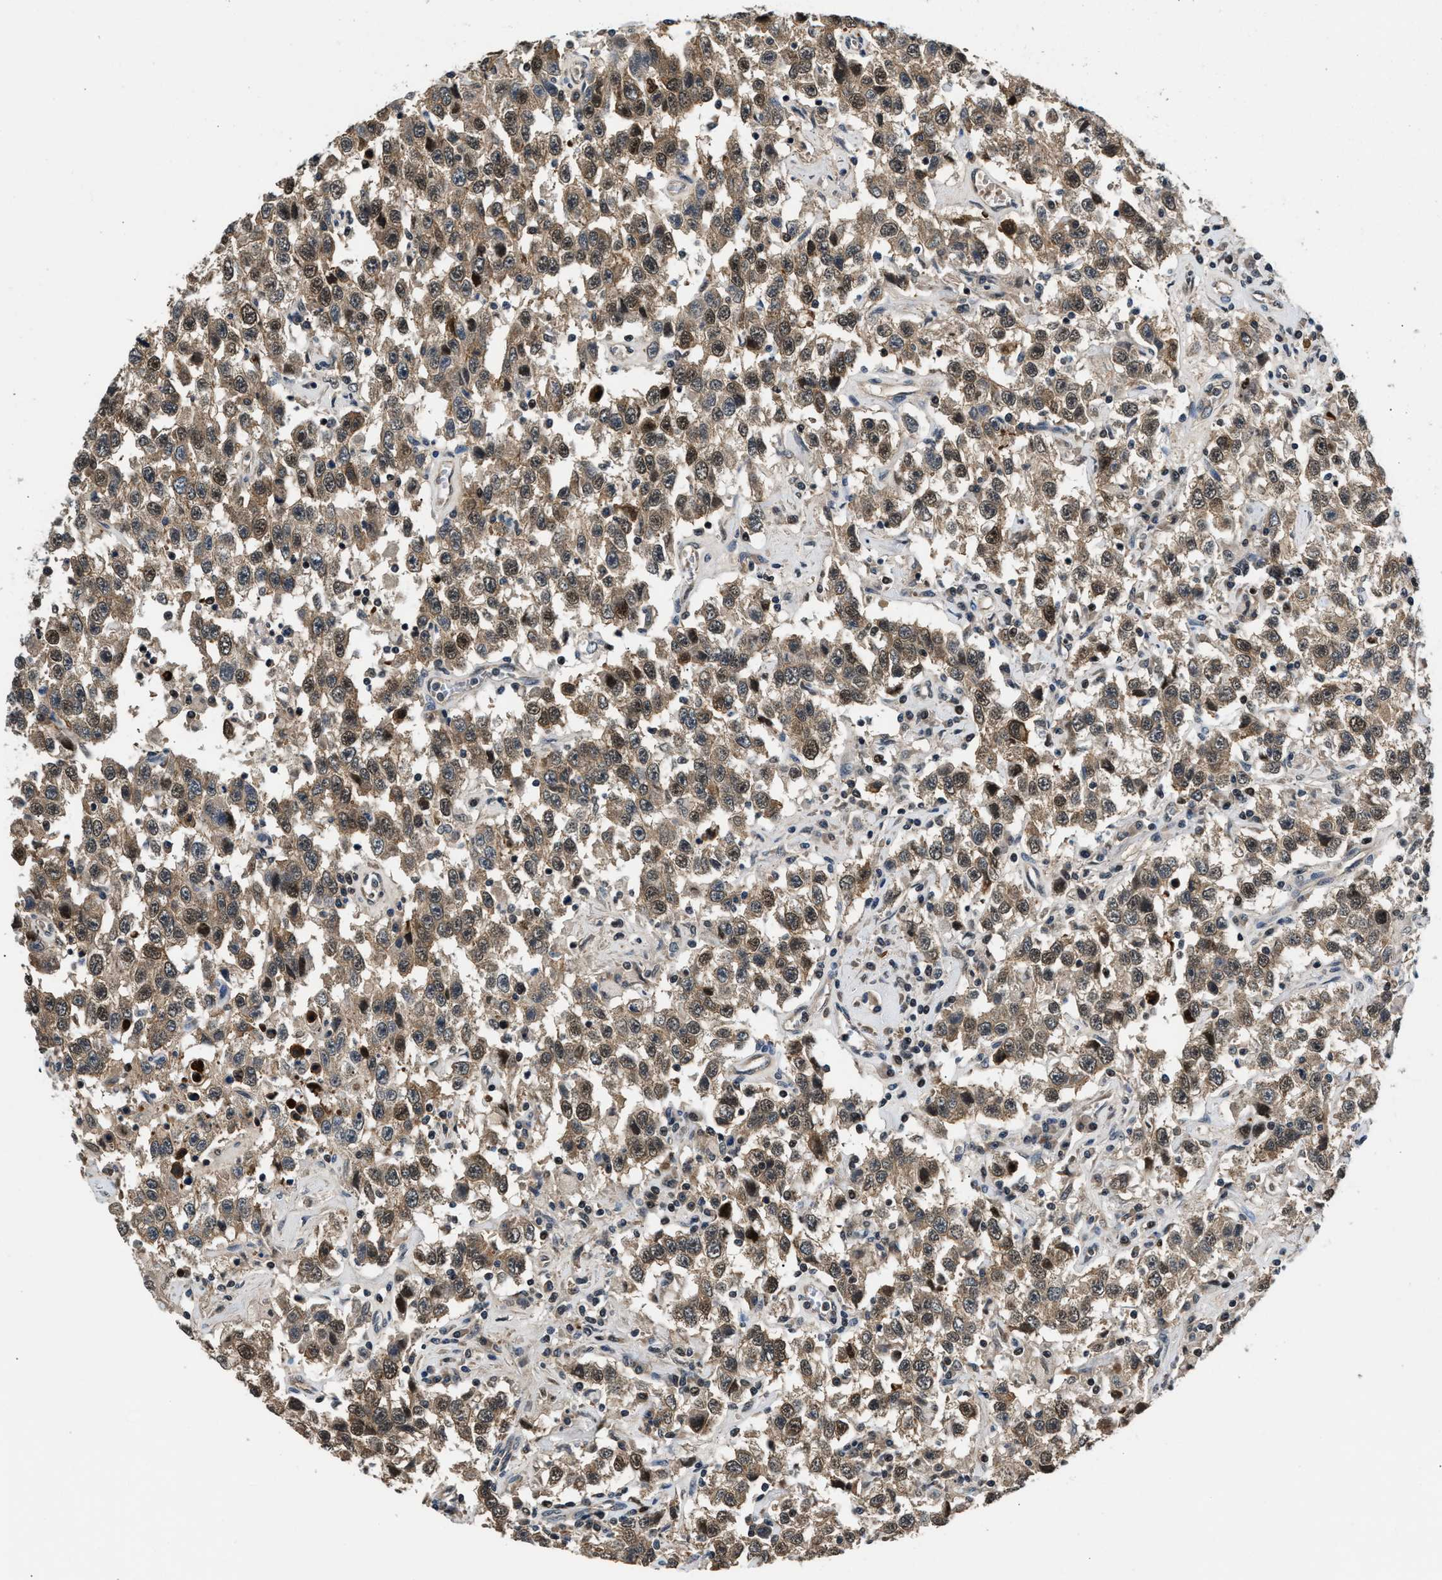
{"staining": {"intensity": "moderate", "quantity": ">75%", "location": "cytoplasmic/membranous,nuclear"}, "tissue": "testis cancer", "cell_type": "Tumor cells", "image_type": "cancer", "snomed": [{"axis": "morphology", "description": "Seminoma, NOS"}, {"axis": "topography", "description": "Testis"}], "caption": "Brown immunohistochemical staining in human testis cancer (seminoma) demonstrates moderate cytoplasmic/membranous and nuclear positivity in about >75% of tumor cells.", "gene": "RBM33", "patient": {"sex": "male", "age": 41}}